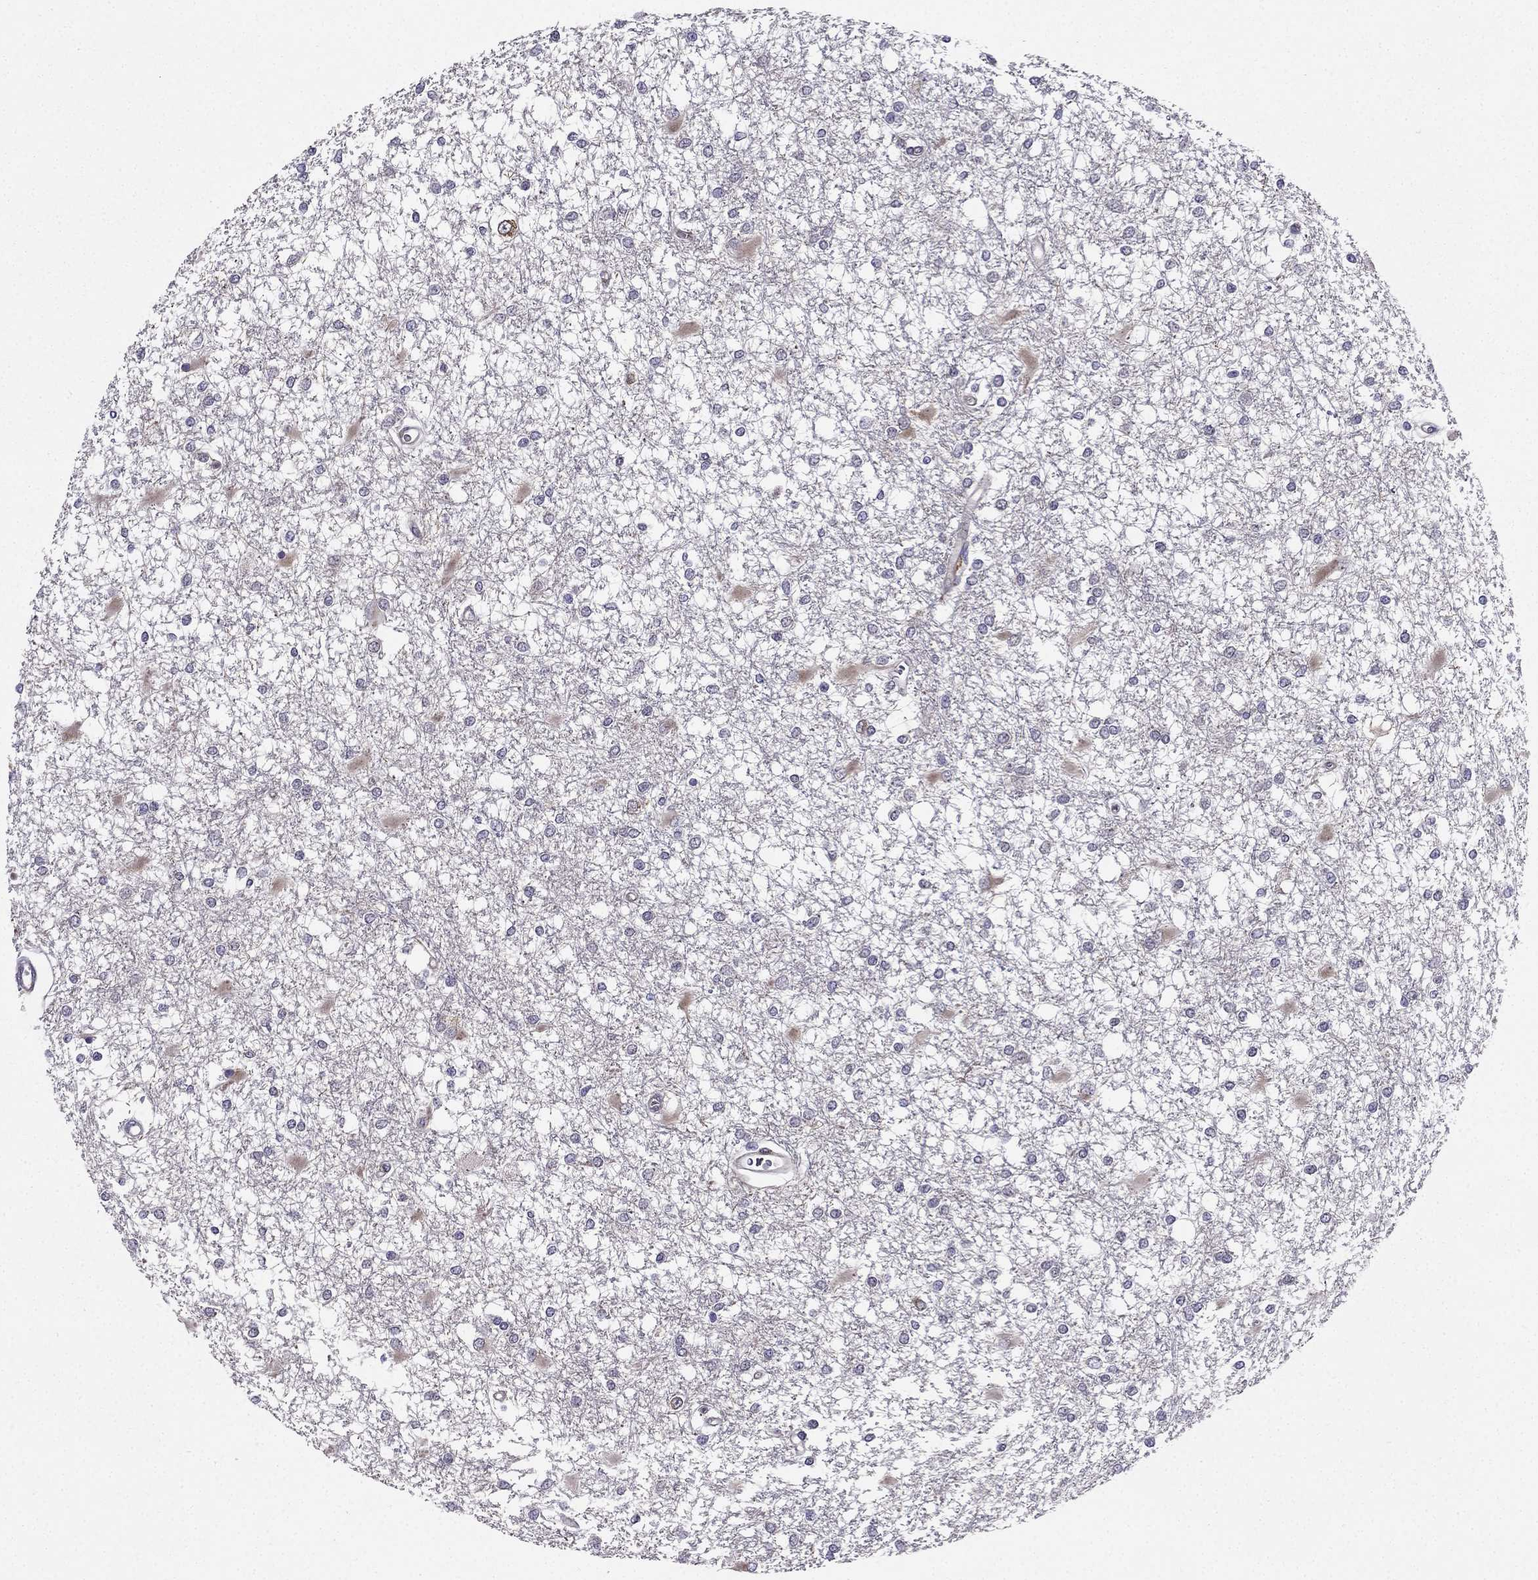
{"staining": {"intensity": "negative", "quantity": "none", "location": "none"}, "tissue": "glioma", "cell_type": "Tumor cells", "image_type": "cancer", "snomed": [{"axis": "morphology", "description": "Glioma, malignant, High grade"}, {"axis": "topography", "description": "Cerebral cortex"}], "caption": "An IHC micrograph of glioma is shown. There is no staining in tumor cells of glioma.", "gene": "ARHGEF28", "patient": {"sex": "male", "age": 79}}